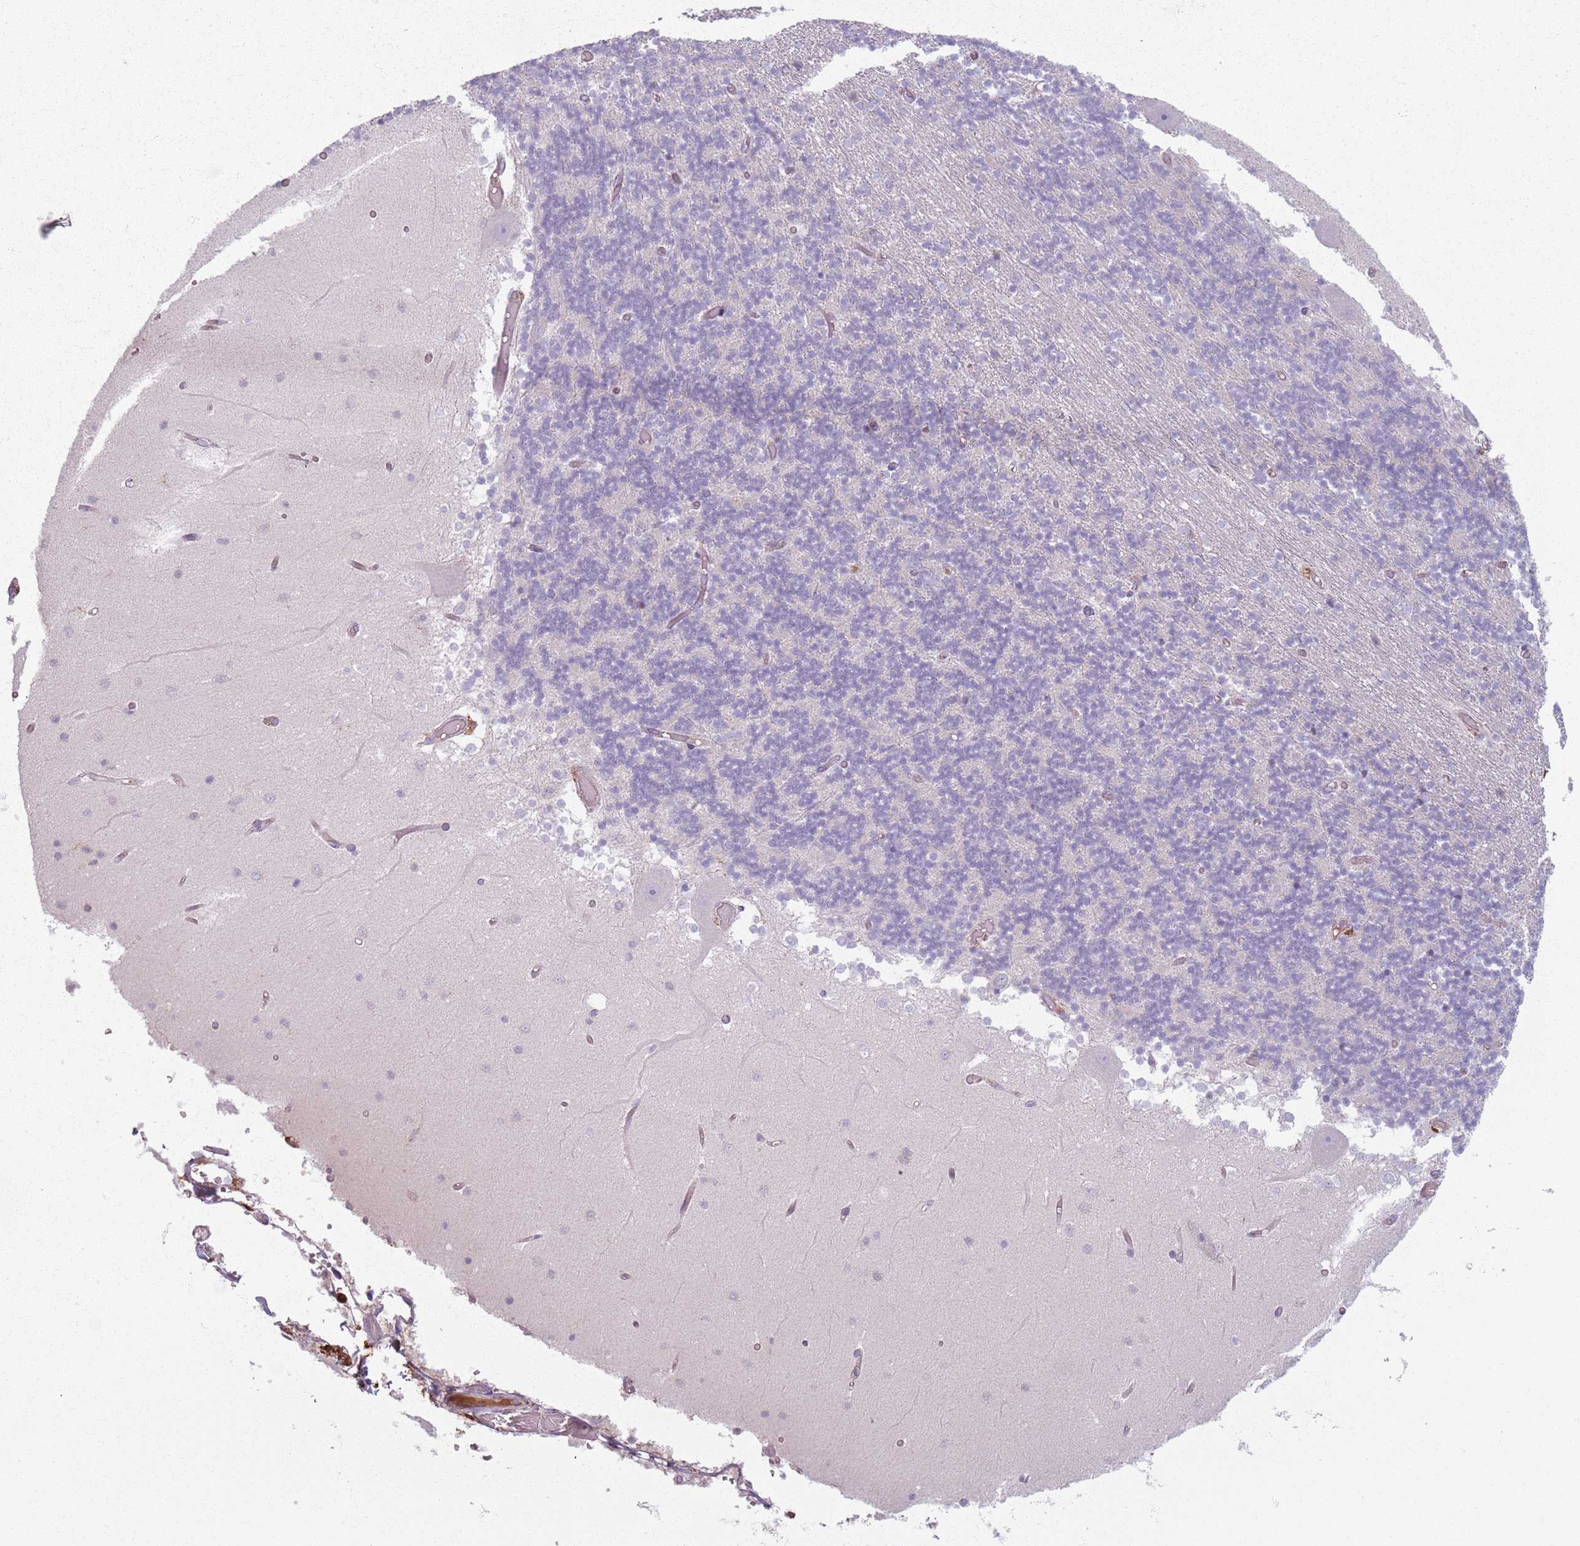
{"staining": {"intensity": "negative", "quantity": "none", "location": "none"}, "tissue": "cerebellum", "cell_type": "Cells in granular layer", "image_type": "normal", "snomed": [{"axis": "morphology", "description": "Normal tissue, NOS"}, {"axis": "topography", "description": "Cerebellum"}], "caption": "IHC of unremarkable cerebellum displays no expression in cells in granular layer. (Stains: DAB (3,3'-diaminobenzidine) immunohistochemistry (IHC) with hematoxylin counter stain, Microscopy: brightfield microscopy at high magnification).", "gene": "COLGALT1", "patient": {"sex": "female", "age": 28}}